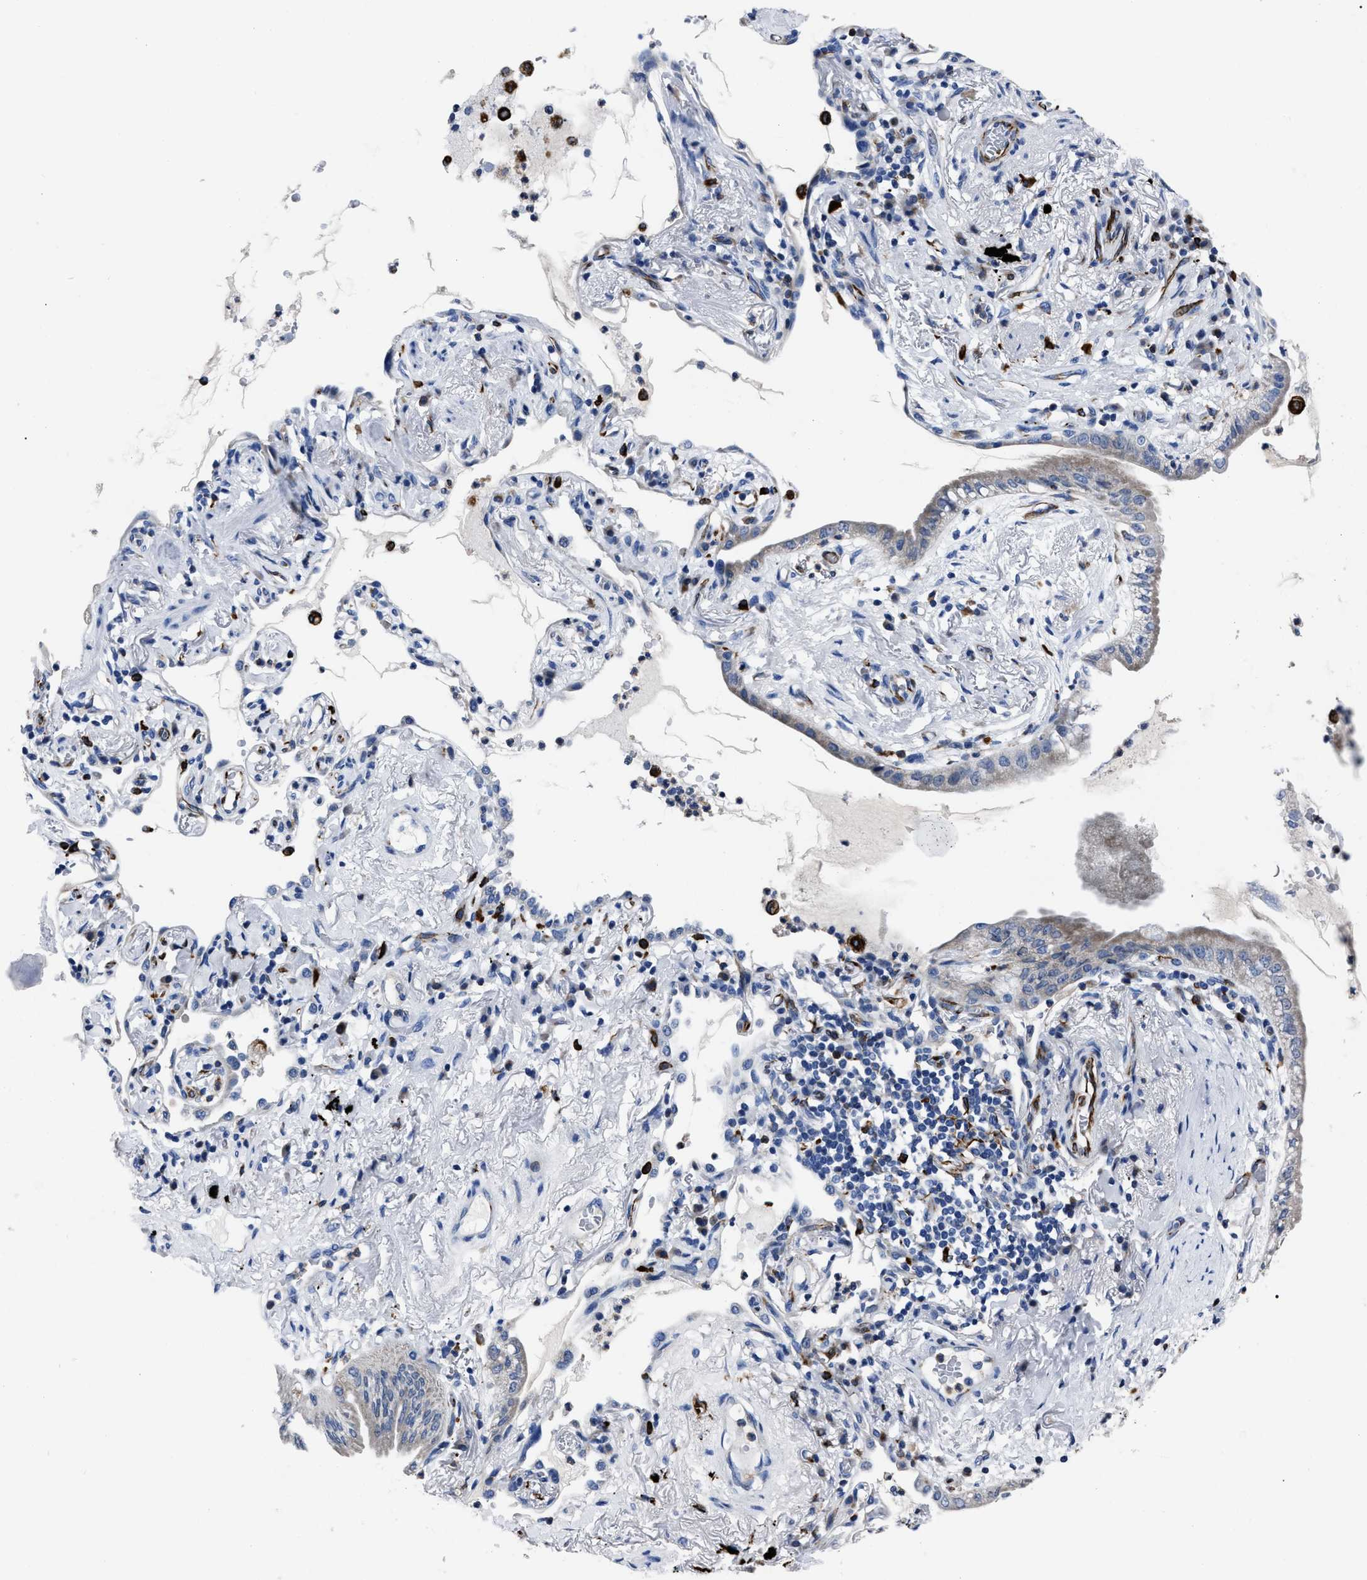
{"staining": {"intensity": "weak", "quantity": "<25%", "location": "cytoplasmic/membranous"}, "tissue": "lung cancer", "cell_type": "Tumor cells", "image_type": "cancer", "snomed": [{"axis": "morphology", "description": "Normal tissue, NOS"}, {"axis": "morphology", "description": "Adenocarcinoma, NOS"}, {"axis": "topography", "description": "Bronchus"}, {"axis": "topography", "description": "Lung"}], "caption": "High magnification brightfield microscopy of adenocarcinoma (lung) stained with DAB (brown) and counterstained with hematoxylin (blue): tumor cells show no significant staining. Brightfield microscopy of IHC stained with DAB (brown) and hematoxylin (blue), captured at high magnification.", "gene": "OR10G3", "patient": {"sex": "female", "age": 70}}